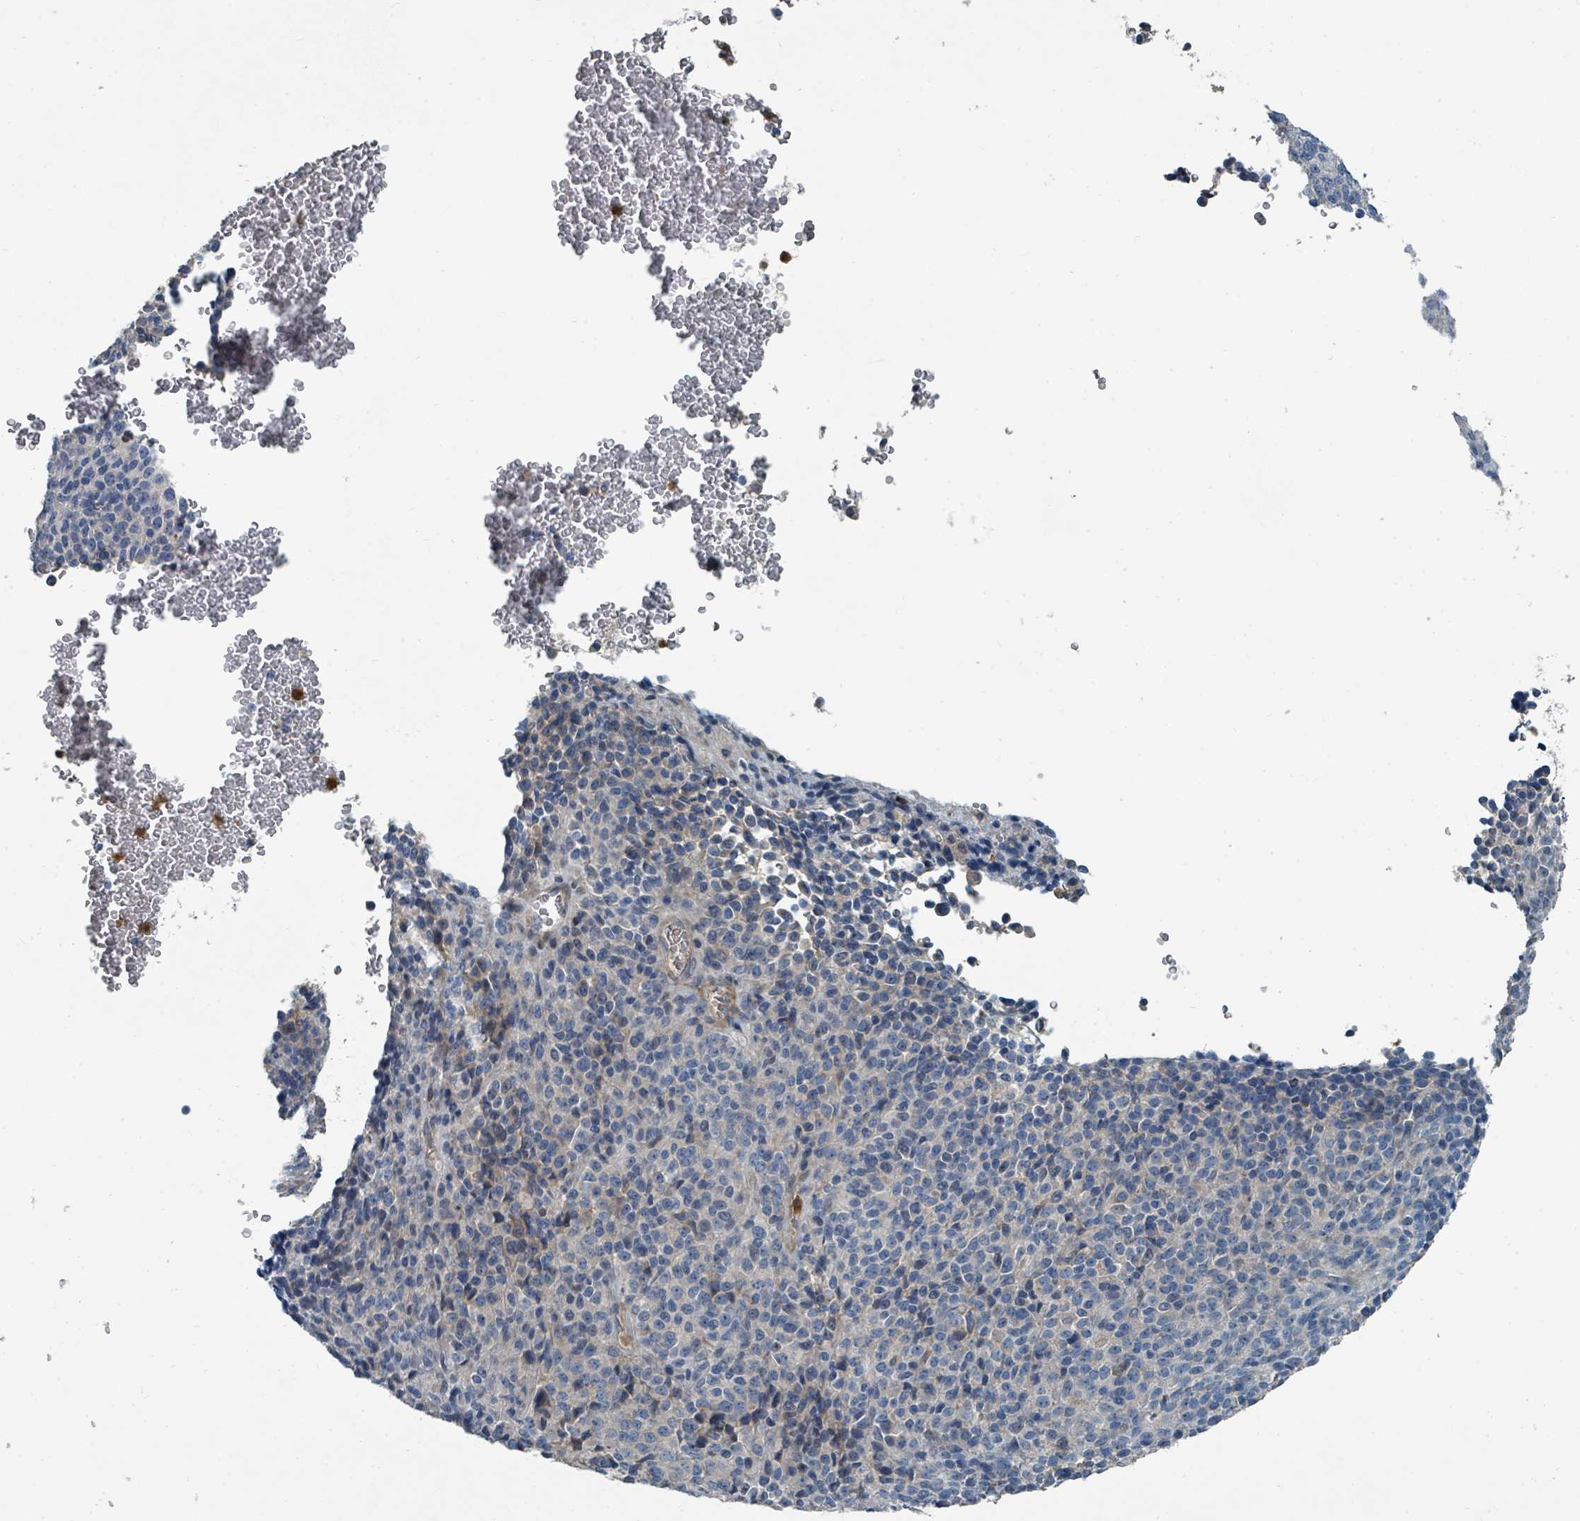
{"staining": {"intensity": "negative", "quantity": "none", "location": "none"}, "tissue": "melanoma", "cell_type": "Tumor cells", "image_type": "cancer", "snomed": [{"axis": "morphology", "description": "Malignant melanoma, Metastatic site"}, {"axis": "topography", "description": "Brain"}], "caption": "Photomicrograph shows no significant protein staining in tumor cells of malignant melanoma (metastatic site).", "gene": "SLC44A5", "patient": {"sex": "female", "age": 56}}